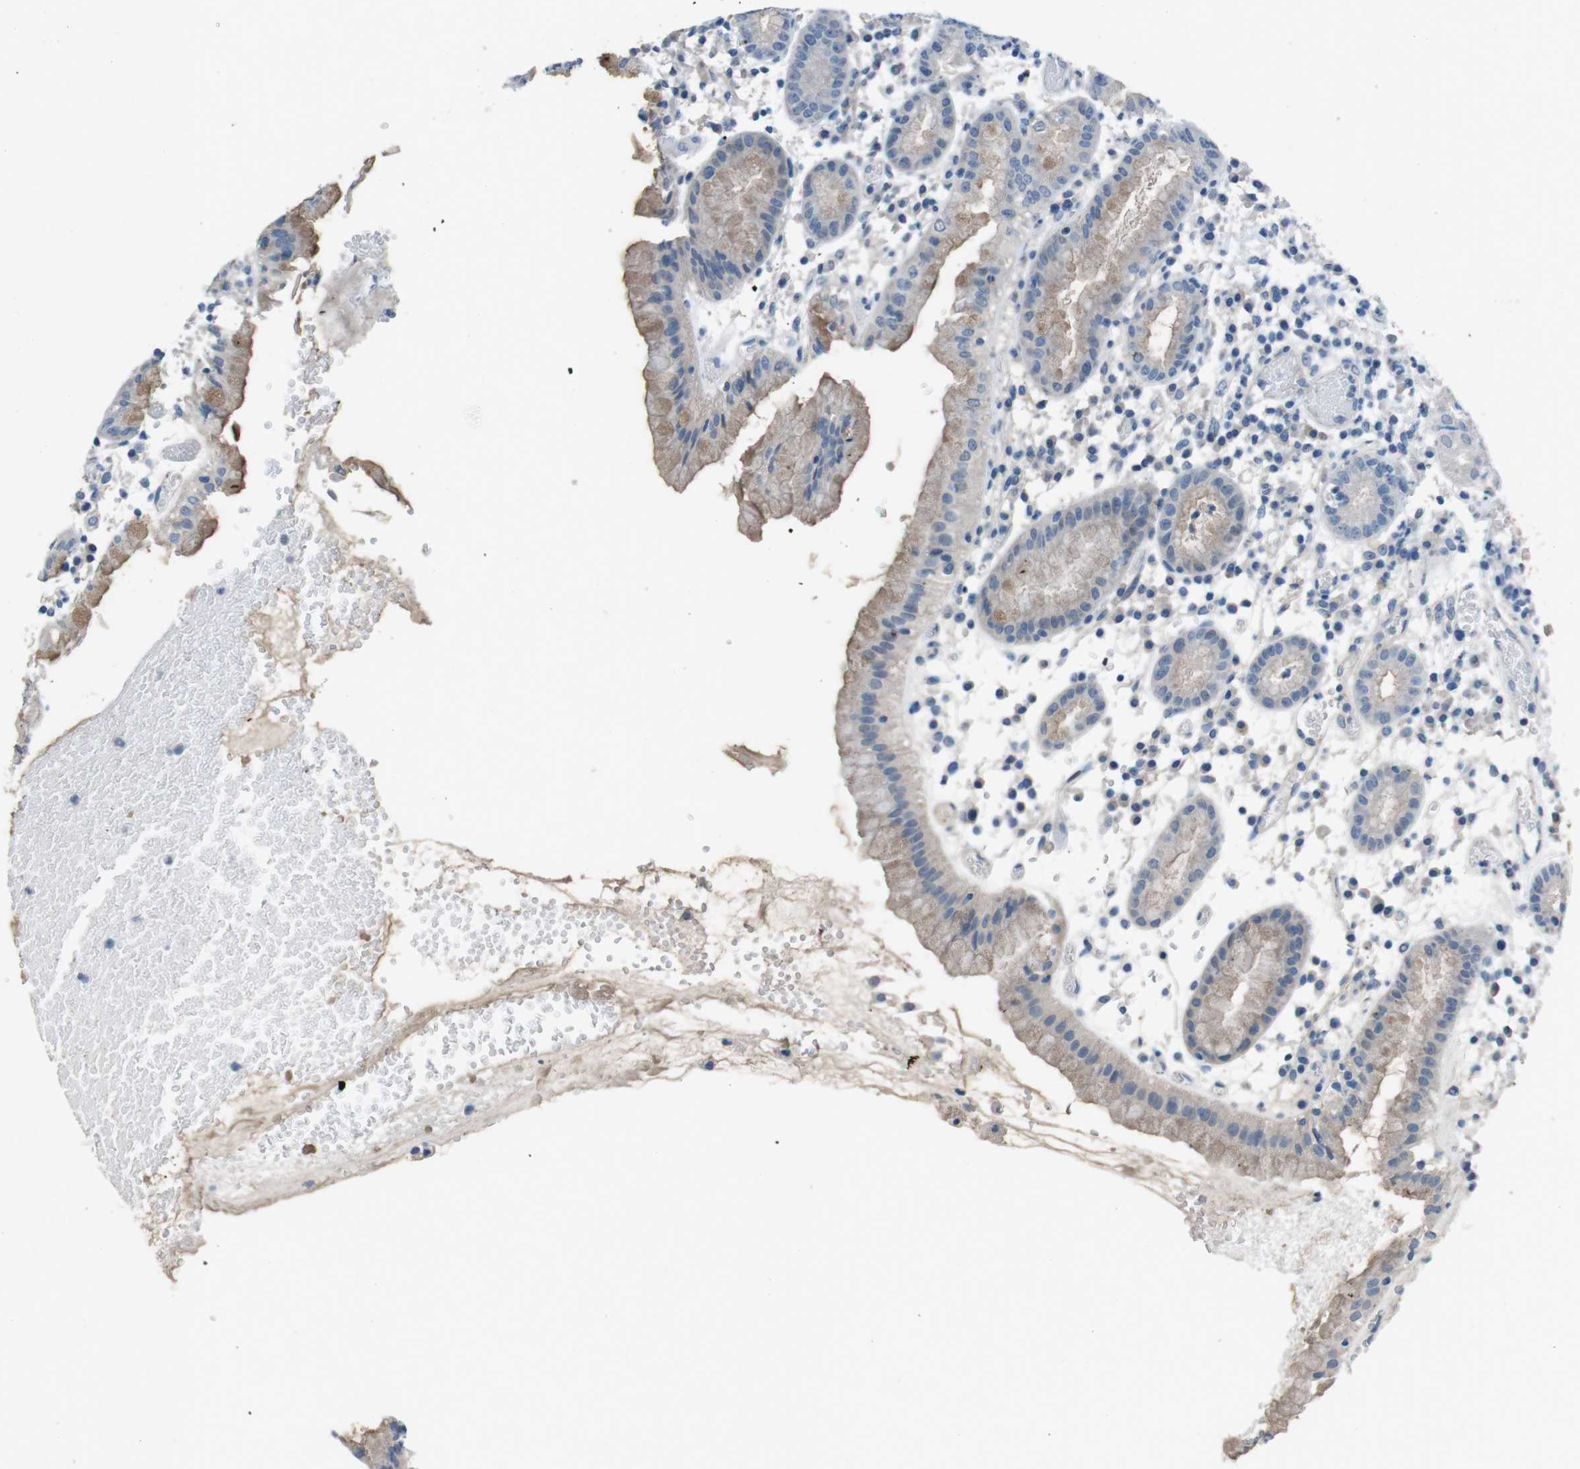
{"staining": {"intensity": "weak", "quantity": "25%-75%", "location": "cytoplasmic/membranous"}, "tissue": "stomach", "cell_type": "Glandular cells", "image_type": "normal", "snomed": [{"axis": "morphology", "description": "Normal tissue, NOS"}, {"axis": "topography", "description": "Stomach"}, {"axis": "topography", "description": "Stomach, lower"}], "caption": "High-magnification brightfield microscopy of benign stomach stained with DAB (brown) and counterstained with hematoxylin (blue). glandular cells exhibit weak cytoplasmic/membranous staining is present in approximately25%-75% of cells.", "gene": "CYP2C19", "patient": {"sex": "female", "age": 75}}